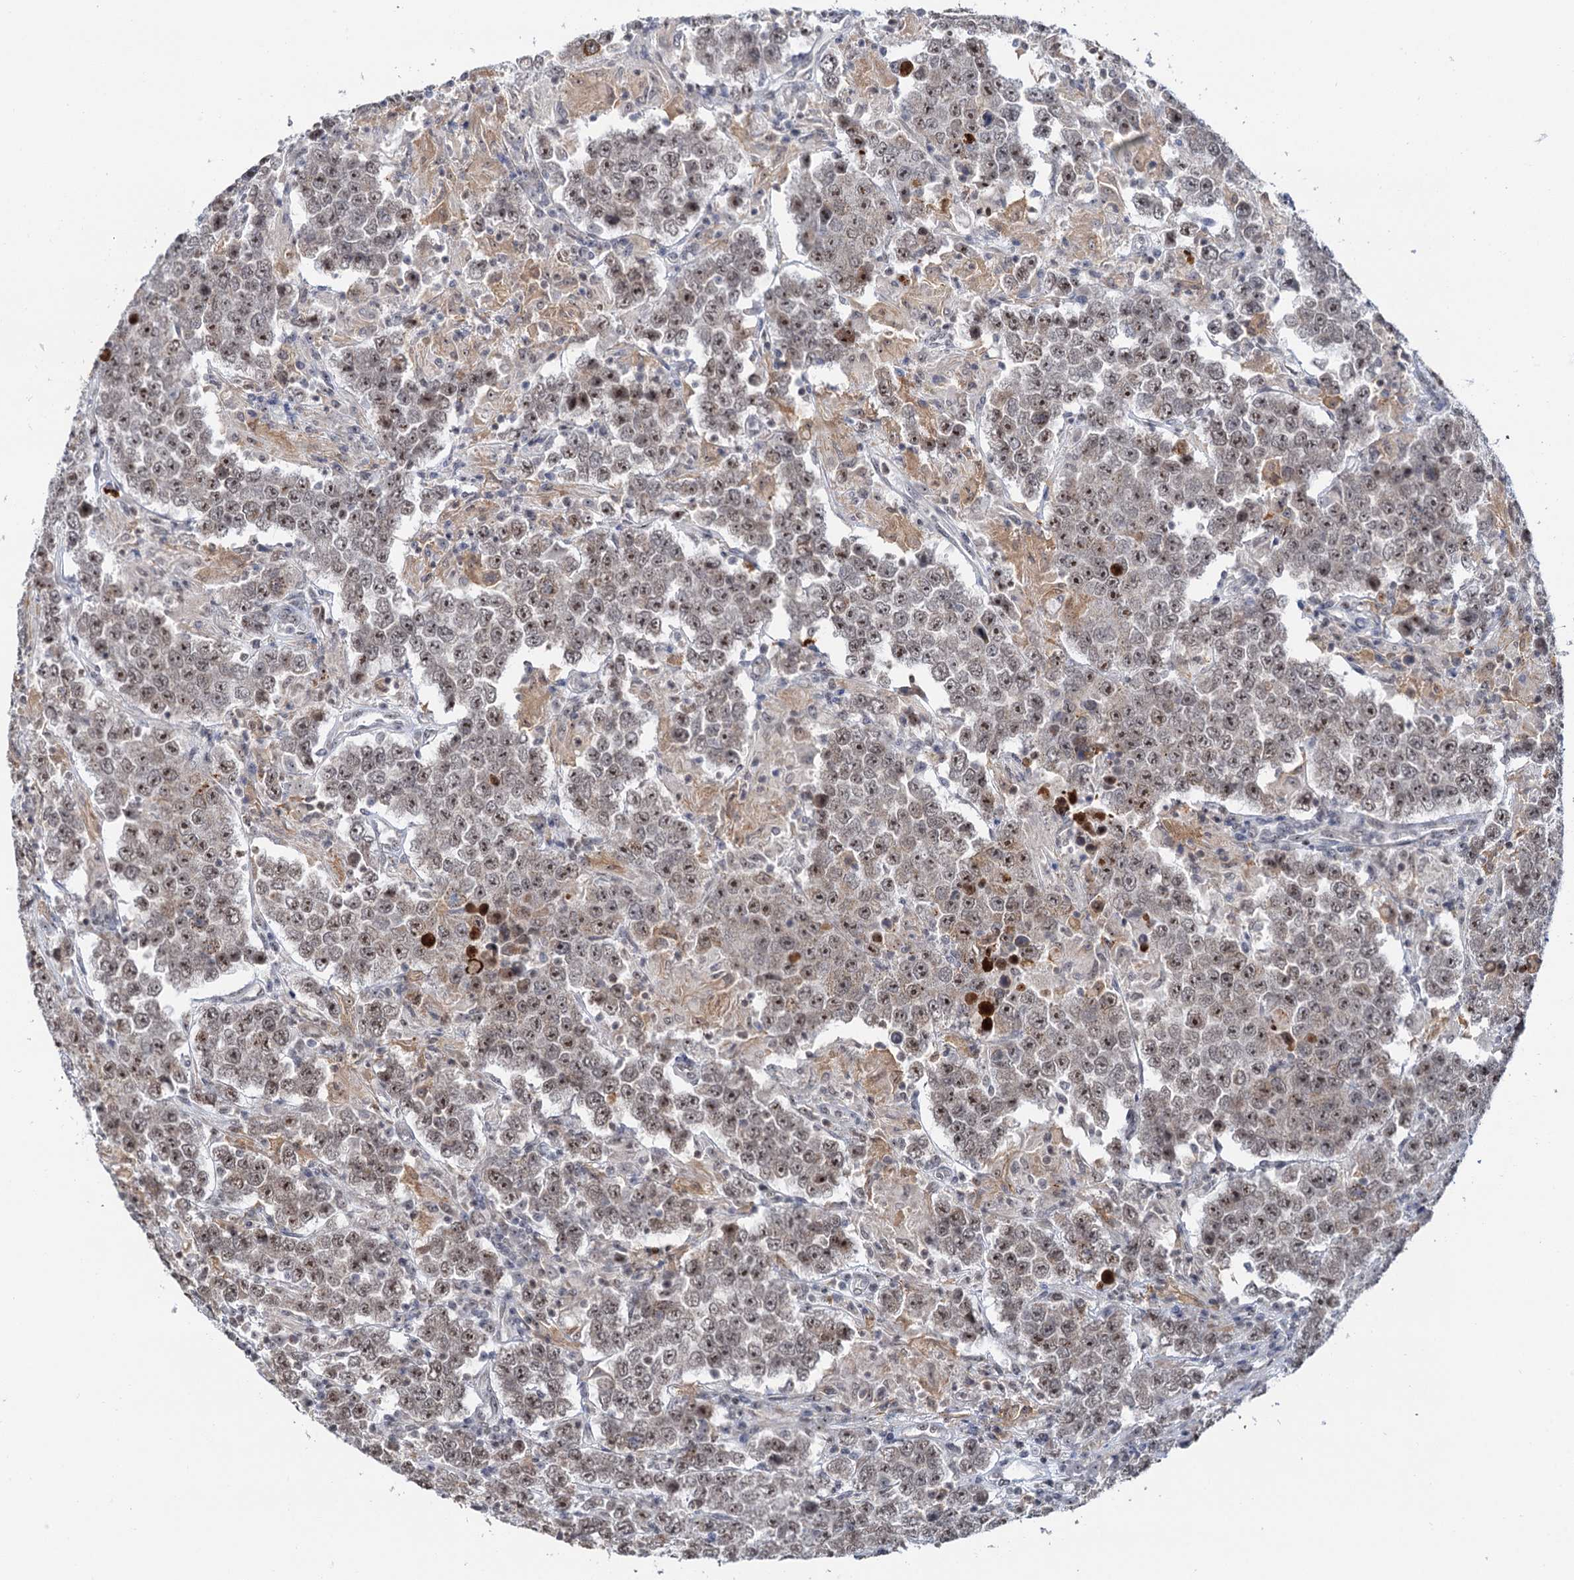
{"staining": {"intensity": "moderate", "quantity": ">75%", "location": "nuclear"}, "tissue": "testis cancer", "cell_type": "Tumor cells", "image_type": "cancer", "snomed": [{"axis": "morphology", "description": "Normal tissue, NOS"}, {"axis": "morphology", "description": "Urothelial carcinoma, High grade"}, {"axis": "morphology", "description": "Seminoma, NOS"}, {"axis": "morphology", "description": "Carcinoma, Embryonal, NOS"}, {"axis": "topography", "description": "Urinary bladder"}, {"axis": "topography", "description": "Testis"}], "caption": "This micrograph shows immunohistochemistry staining of human testis cancer, with medium moderate nuclear staining in approximately >75% of tumor cells.", "gene": "NAT10", "patient": {"sex": "male", "age": 41}}